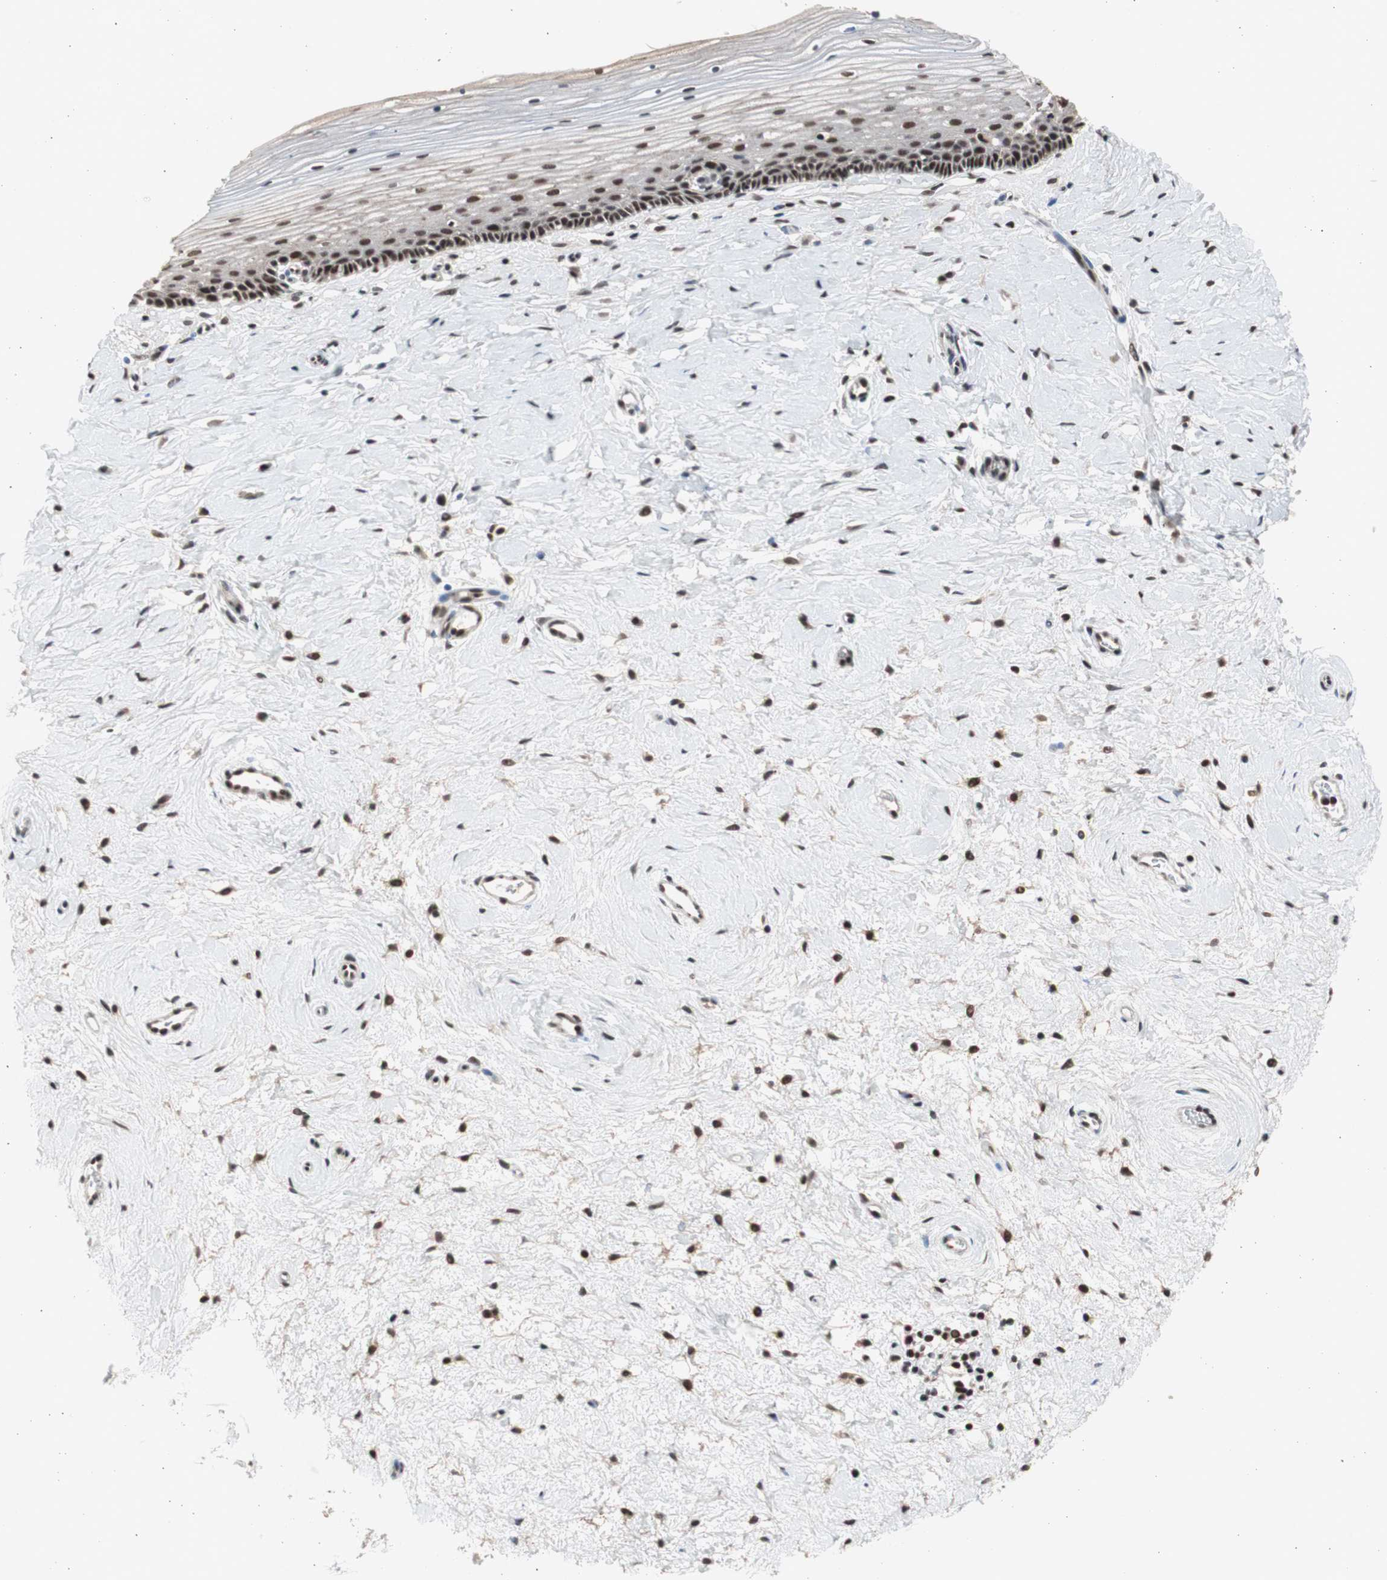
{"staining": {"intensity": "strong", "quantity": ">75%", "location": "nuclear"}, "tissue": "cervix", "cell_type": "Glandular cells", "image_type": "normal", "snomed": [{"axis": "morphology", "description": "Normal tissue, NOS"}, {"axis": "topography", "description": "Cervix"}], "caption": "A brown stain highlights strong nuclear staining of a protein in glandular cells of benign human cervix. (IHC, brightfield microscopy, high magnification).", "gene": "RPA1", "patient": {"sex": "female", "age": 39}}